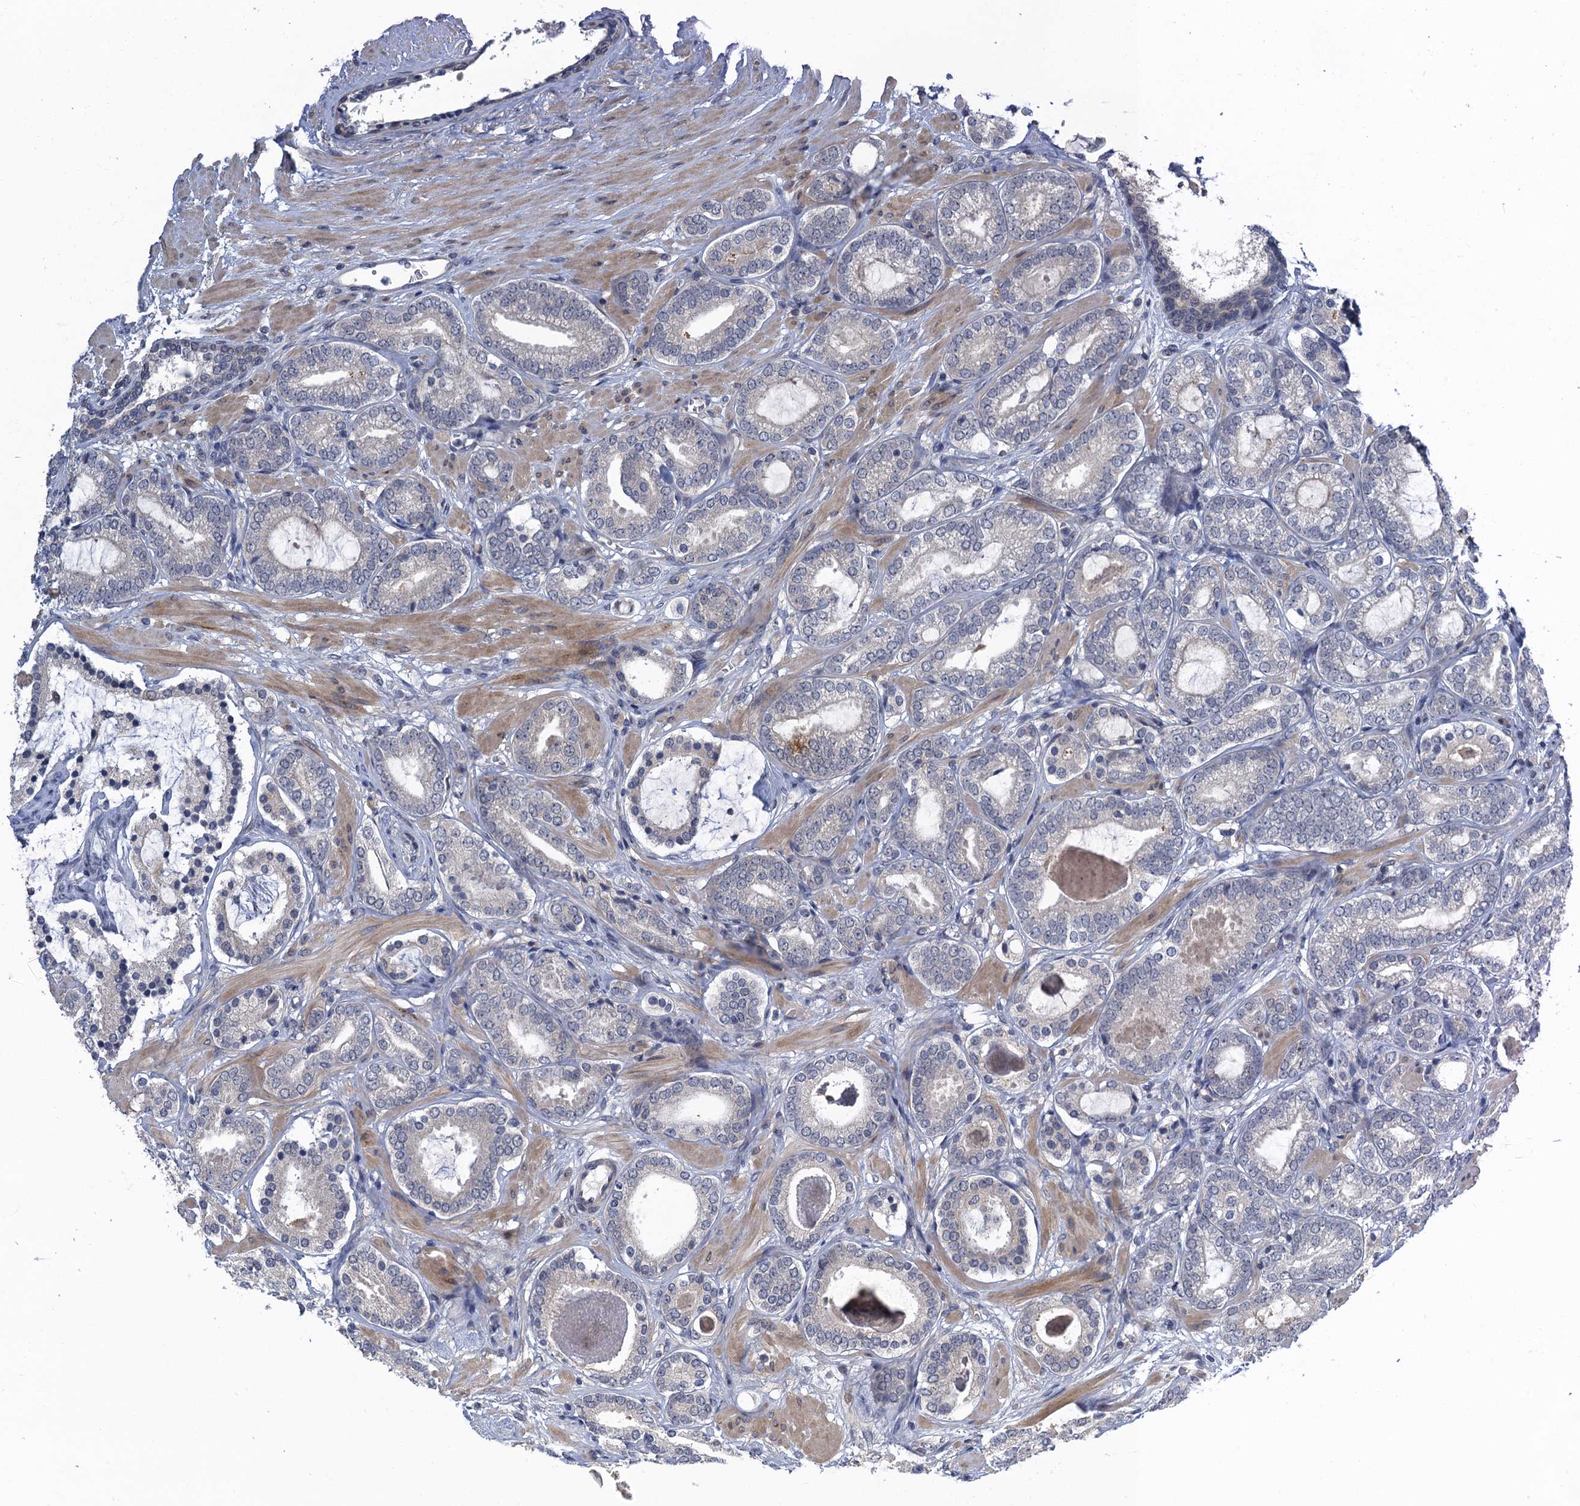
{"staining": {"intensity": "negative", "quantity": "none", "location": "none"}, "tissue": "prostate cancer", "cell_type": "Tumor cells", "image_type": "cancer", "snomed": [{"axis": "morphology", "description": "Adenocarcinoma, High grade"}, {"axis": "topography", "description": "Prostate"}], "caption": "High power microscopy image of an immunohistochemistry photomicrograph of prostate high-grade adenocarcinoma, revealing no significant staining in tumor cells. The staining was performed using DAB (3,3'-diaminobenzidine) to visualize the protein expression in brown, while the nuclei were stained in blue with hematoxylin (Magnification: 20x).", "gene": "MRFAP1", "patient": {"sex": "male", "age": 60}}